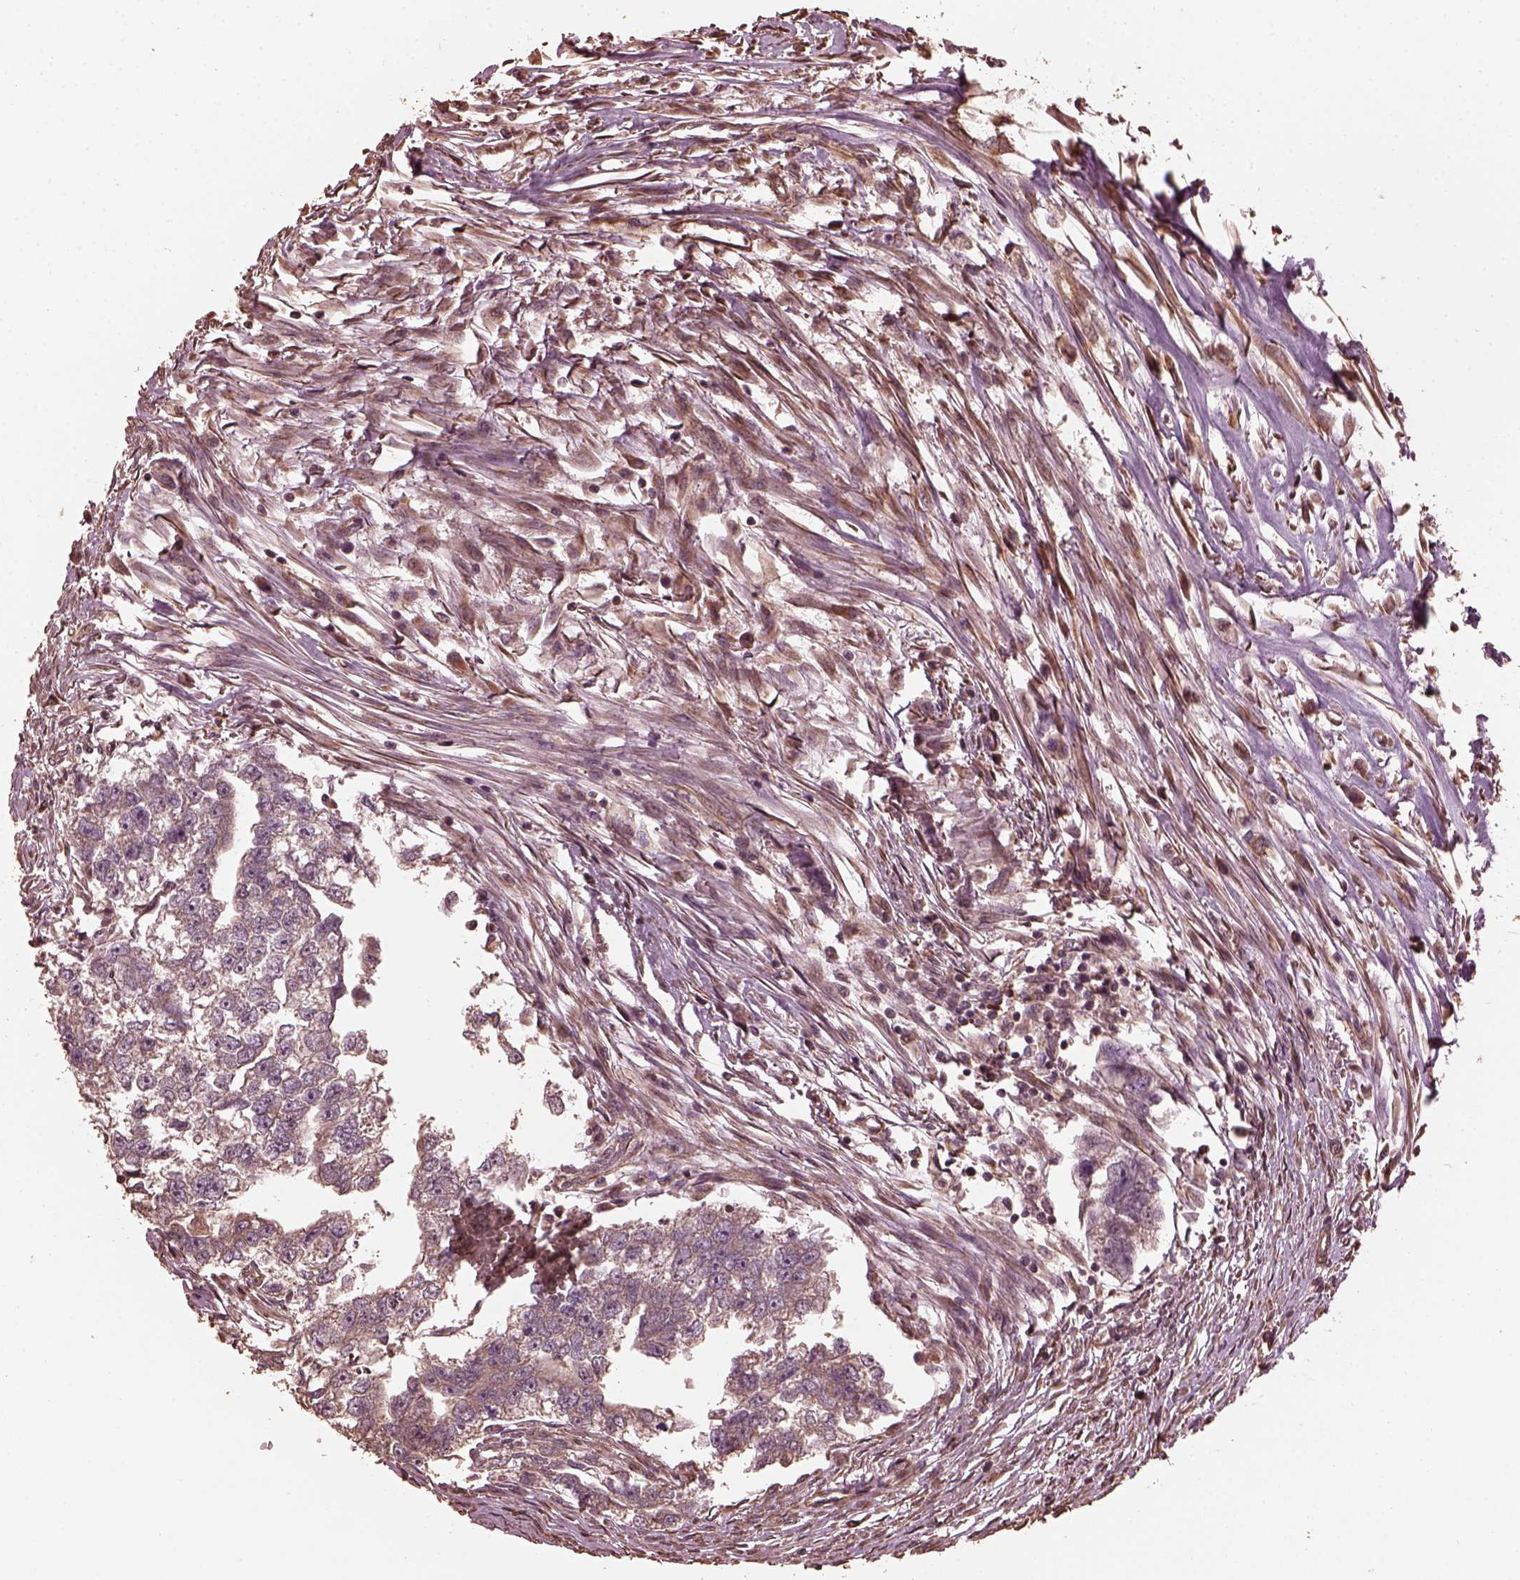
{"staining": {"intensity": "negative", "quantity": "none", "location": "none"}, "tissue": "testis cancer", "cell_type": "Tumor cells", "image_type": "cancer", "snomed": [{"axis": "morphology", "description": "Carcinoma, Embryonal, NOS"}, {"axis": "morphology", "description": "Teratoma, malignant, NOS"}, {"axis": "topography", "description": "Testis"}], "caption": "There is no significant positivity in tumor cells of embryonal carcinoma (testis). (DAB (3,3'-diaminobenzidine) immunohistochemistry visualized using brightfield microscopy, high magnification).", "gene": "GTPBP1", "patient": {"sex": "male", "age": 44}}